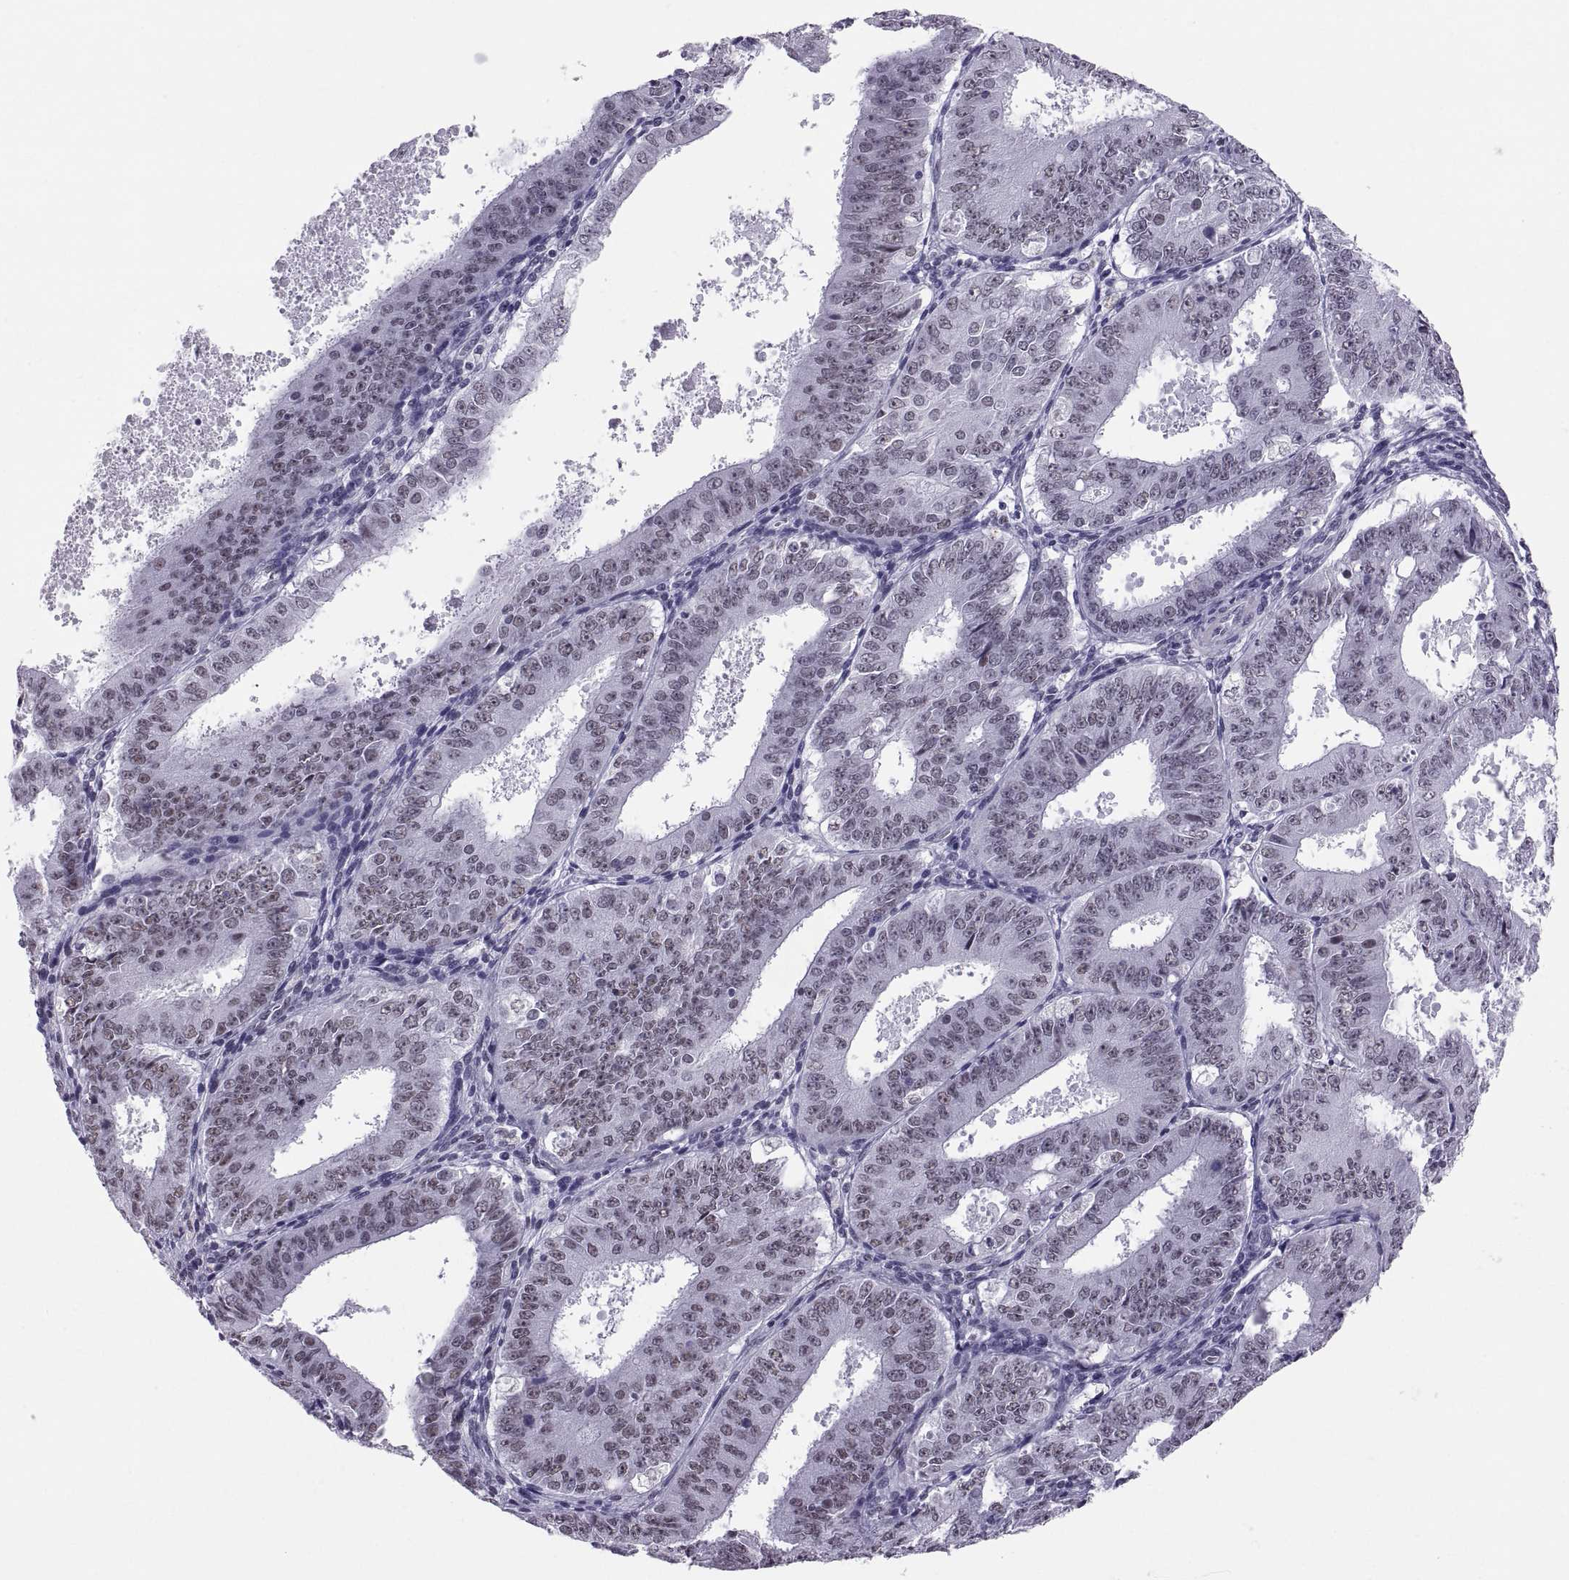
{"staining": {"intensity": "weak", "quantity": "25%-75%", "location": "nuclear"}, "tissue": "ovarian cancer", "cell_type": "Tumor cells", "image_type": "cancer", "snomed": [{"axis": "morphology", "description": "Carcinoma, endometroid"}, {"axis": "topography", "description": "Ovary"}], "caption": "This micrograph demonstrates immunohistochemistry staining of ovarian endometroid carcinoma, with low weak nuclear expression in about 25%-75% of tumor cells.", "gene": "NEUROD6", "patient": {"sex": "female", "age": 42}}